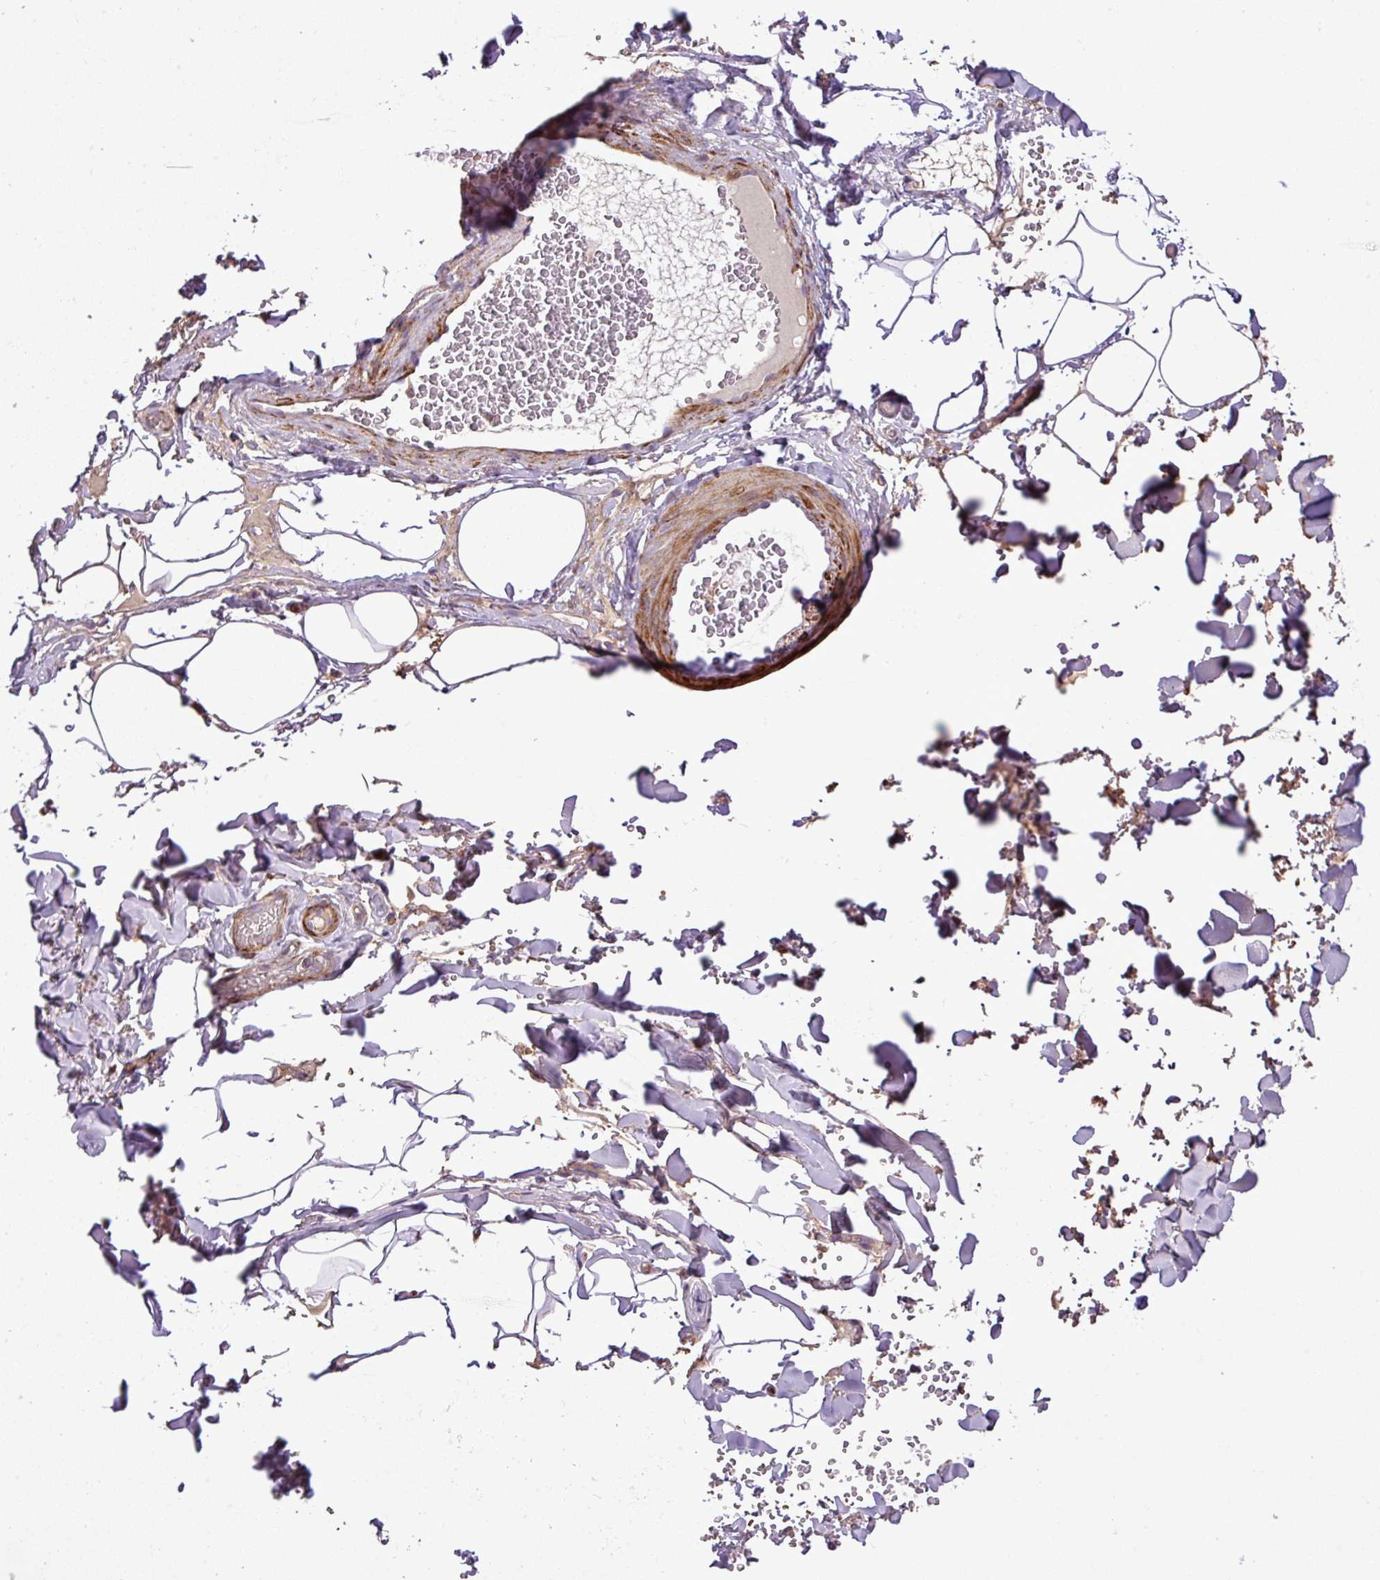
{"staining": {"intensity": "negative", "quantity": "none", "location": "none"}, "tissue": "adipose tissue", "cell_type": "Adipocytes", "image_type": "normal", "snomed": [{"axis": "morphology", "description": "Normal tissue, NOS"}, {"axis": "topography", "description": "Rectum"}, {"axis": "topography", "description": "Peripheral nerve tissue"}], "caption": "Adipocytes are negative for brown protein staining in benign adipose tissue. The staining is performed using DAB brown chromogen with nuclei counter-stained in using hematoxylin.", "gene": "NBEAL2", "patient": {"sex": "female", "age": 69}}